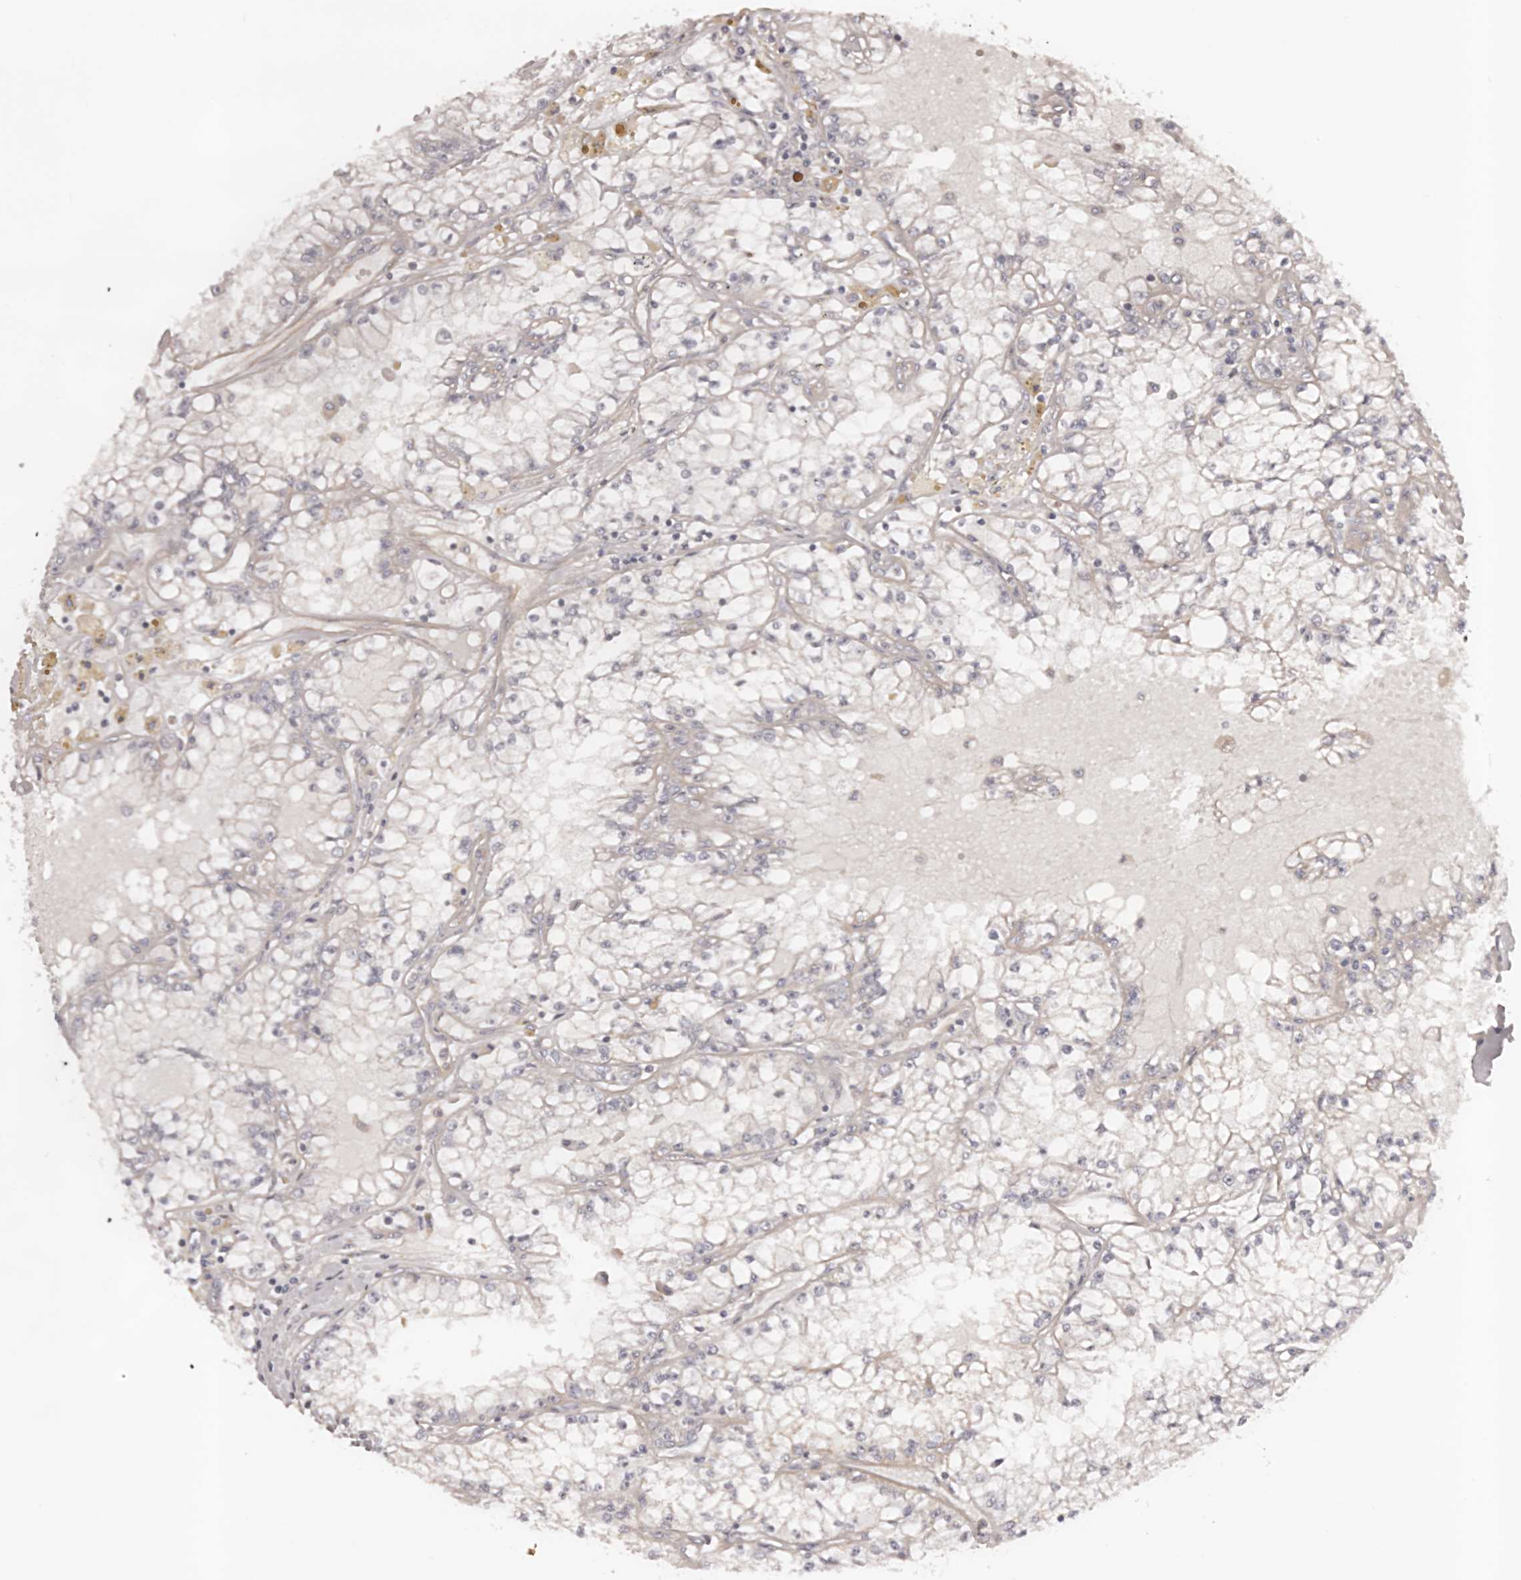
{"staining": {"intensity": "negative", "quantity": "none", "location": "none"}, "tissue": "renal cancer", "cell_type": "Tumor cells", "image_type": "cancer", "snomed": [{"axis": "morphology", "description": "Adenocarcinoma, NOS"}, {"axis": "topography", "description": "Kidney"}], "caption": "IHC photomicrograph of human renal adenocarcinoma stained for a protein (brown), which reveals no staining in tumor cells.", "gene": "DMRT2", "patient": {"sex": "male", "age": 56}}